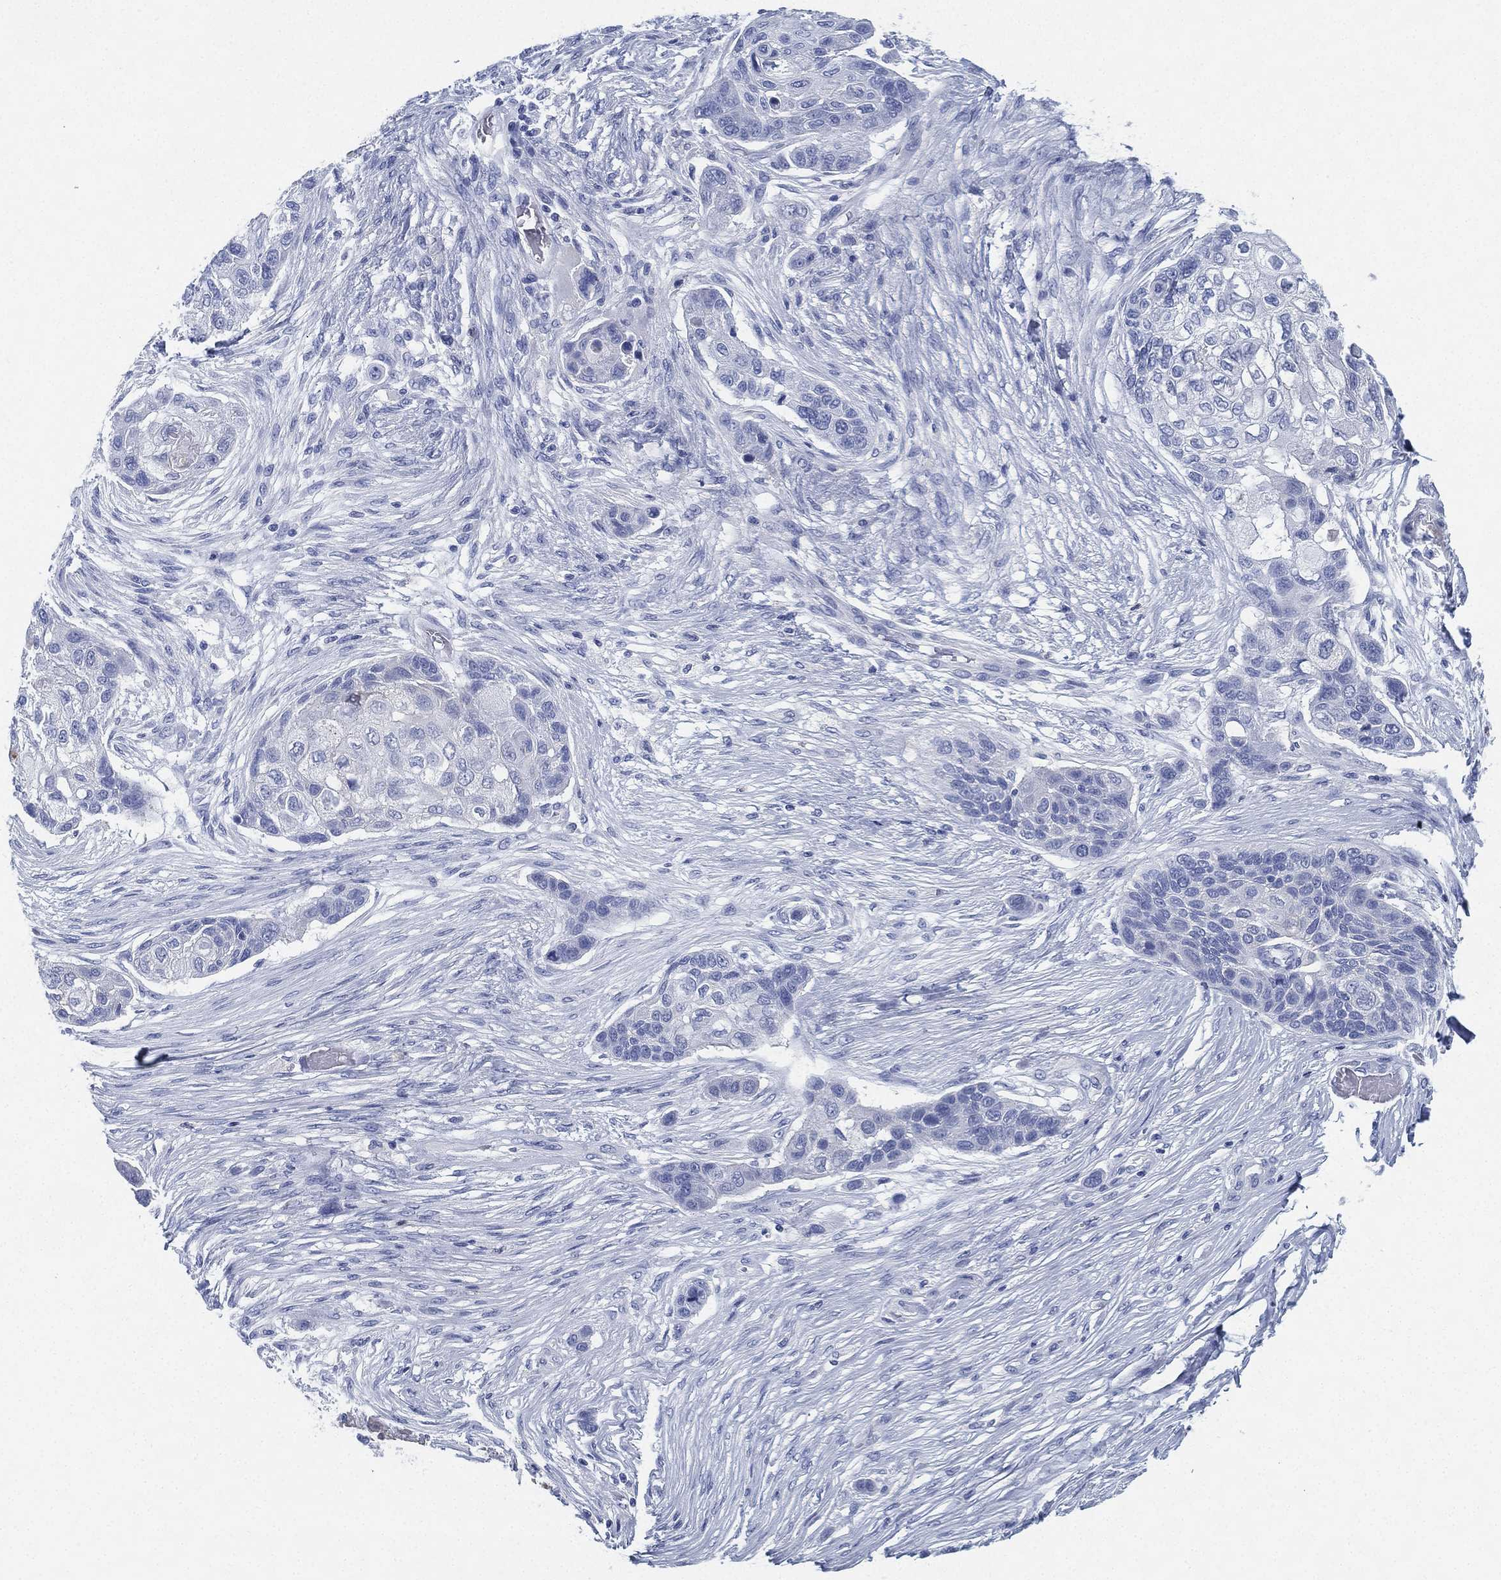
{"staining": {"intensity": "negative", "quantity": "none", "location": "none"}, "tissue": "lung cancer", "cell_type": "Tumor cells", "image_type": "cancer", "snomed": [{"axis": "morphology", "description": "Squamous cell carcinoma, NOS"}, {"axis": "topography", "description": "Lung"}], "caption": "Immunohistochemistry (IHC) image of human lung cancer (squamous cell carcinoma) stained for a protein (brown), which displays no expression in tumor cells.", "gene": "DEFB121", "patient": {"sex": "male", "age": 69}}